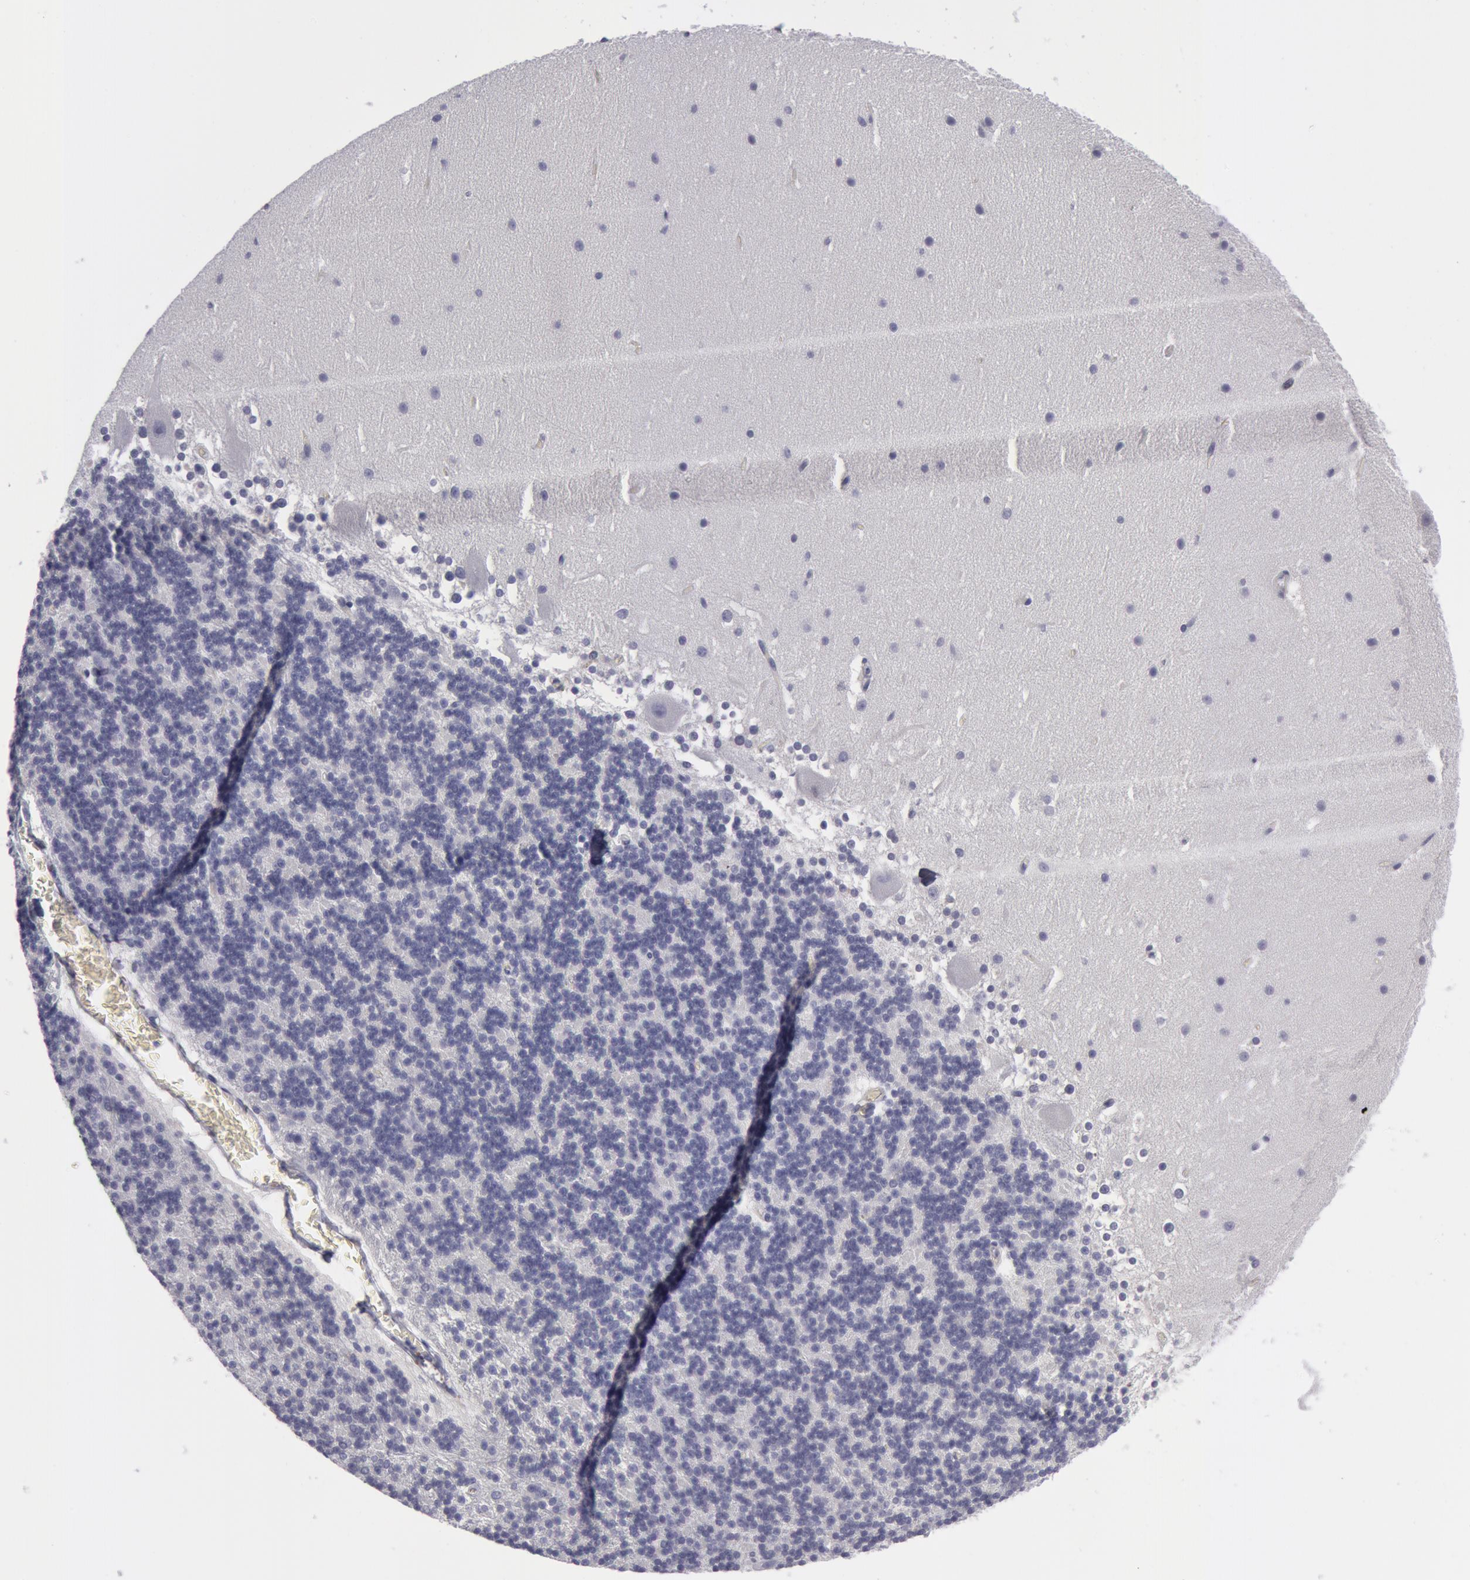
{"staining": {"intensity": "negative", "quantity": "none", "location": "none"}, "tissue": "cerebellum", "cell_type": "Cells in granular layer", "image_type": "normal", "snomed": [{"axis": "morphology", "description": "Normal tissue, NOS"}, {"axis": "topography", "description": "Cerebellum"}], "caption": "DAB (3,3'-diaminobenzidine) immunohistochemical staining of normal human cerebellum exhibits no significant staining in cells in granular layer. Brightfield microscopy of immunohistochemistry (IHC) stained with DAB (brown) and hematoxylin (blue), captured at high magnification.", "gene": "SMC1B", "patient": {"sex": "female", "age": 19}}